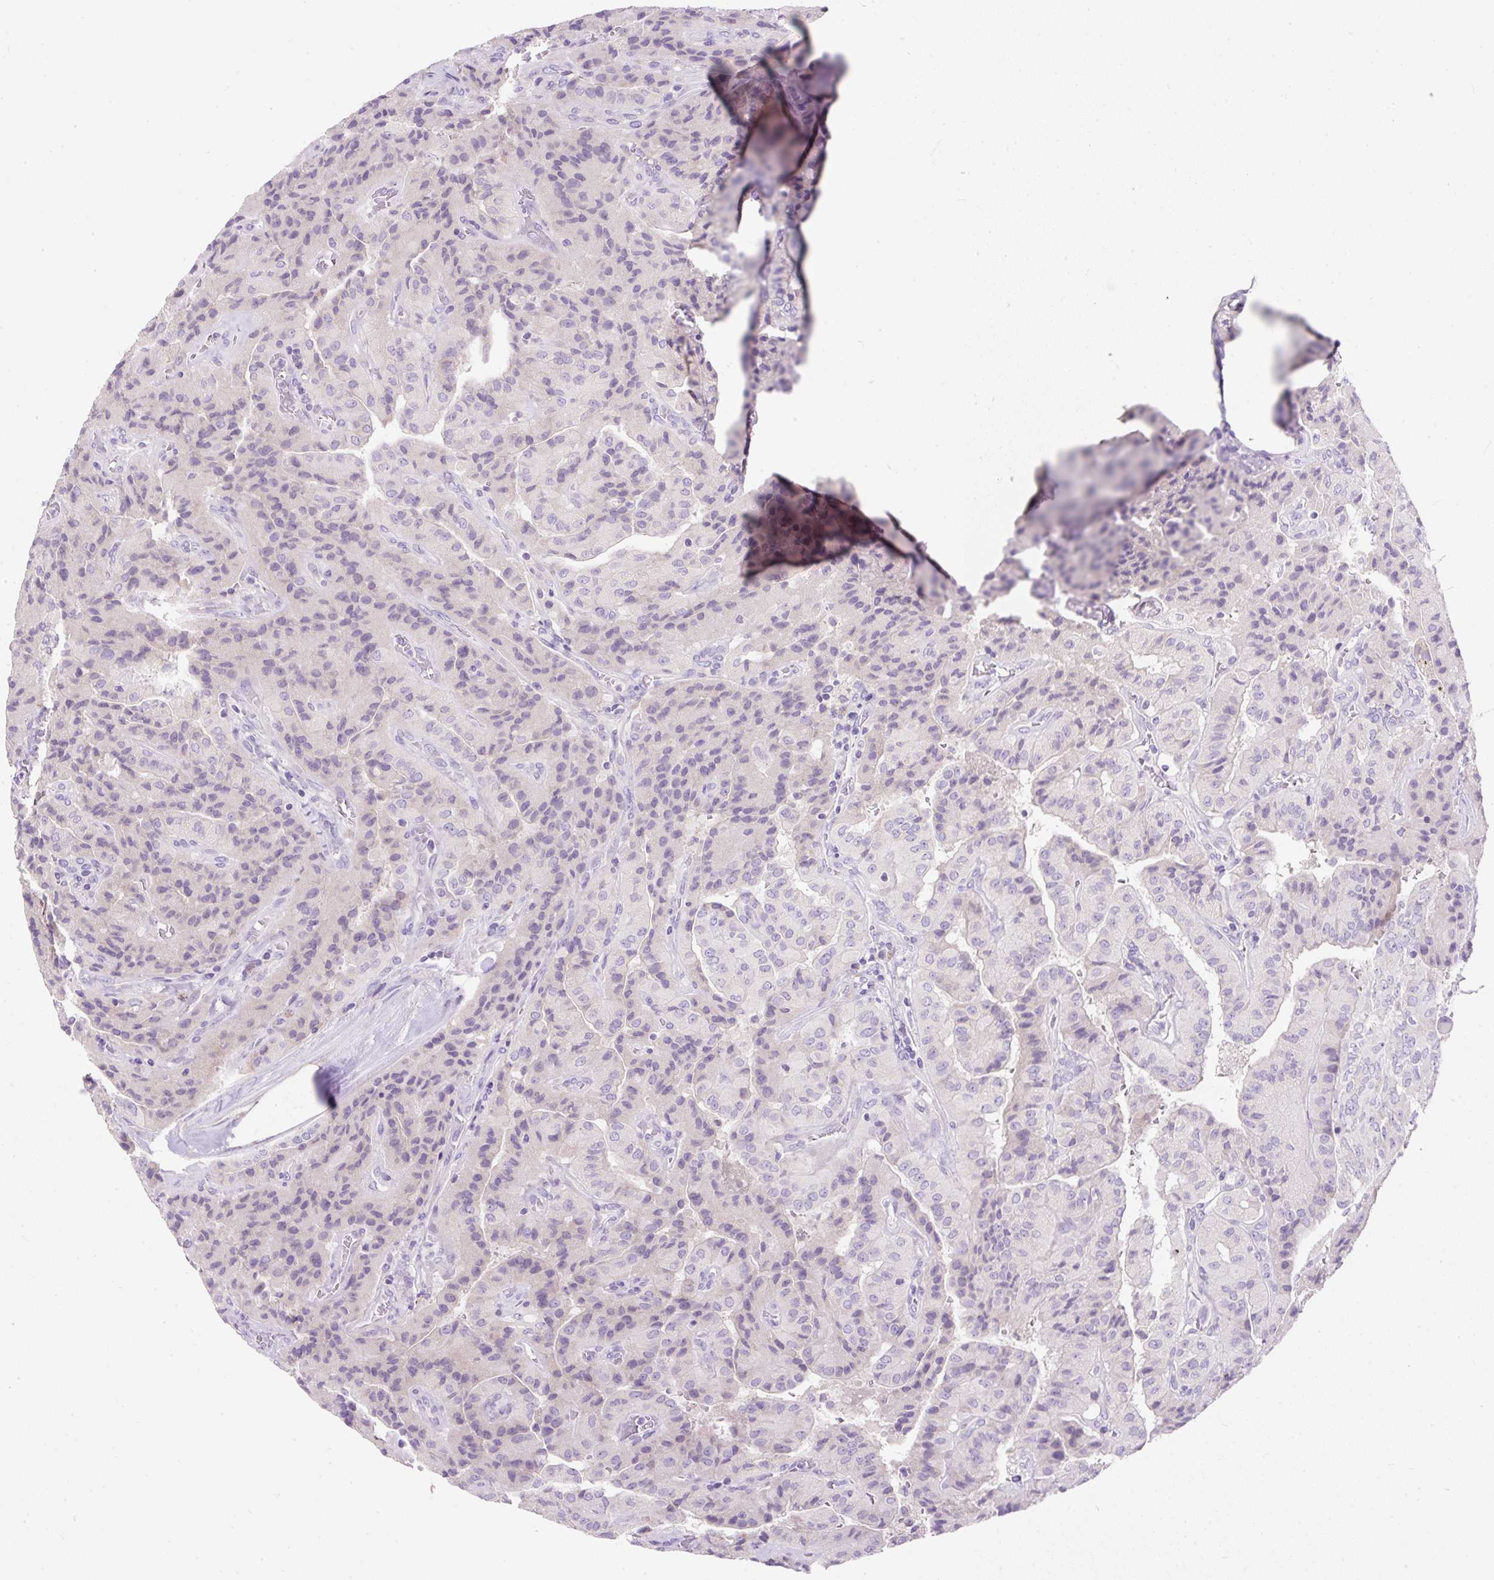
{"staining": {"intensity": "negative", "quantity": "none", "location": "none"}, "tissue": "thyroid cancer", "cell_type": "Tumor cells", "image_type": "cancer", "snomed": [{"axis": "morphology", "description": "Normal tissue, NOS"}, {"axis": "morphology", "description": "Papillary adenocarcinoma, NOS"}, {"axis": "topography", "description": "Thyroid gland"}], "caption": "A micrograph of thyroid papillary adenocarcinoma stained for a protein reveals no brown staining in tumor cells.", "gene": "SUSD5", "patient": {"sex": "female", "age": 59}}